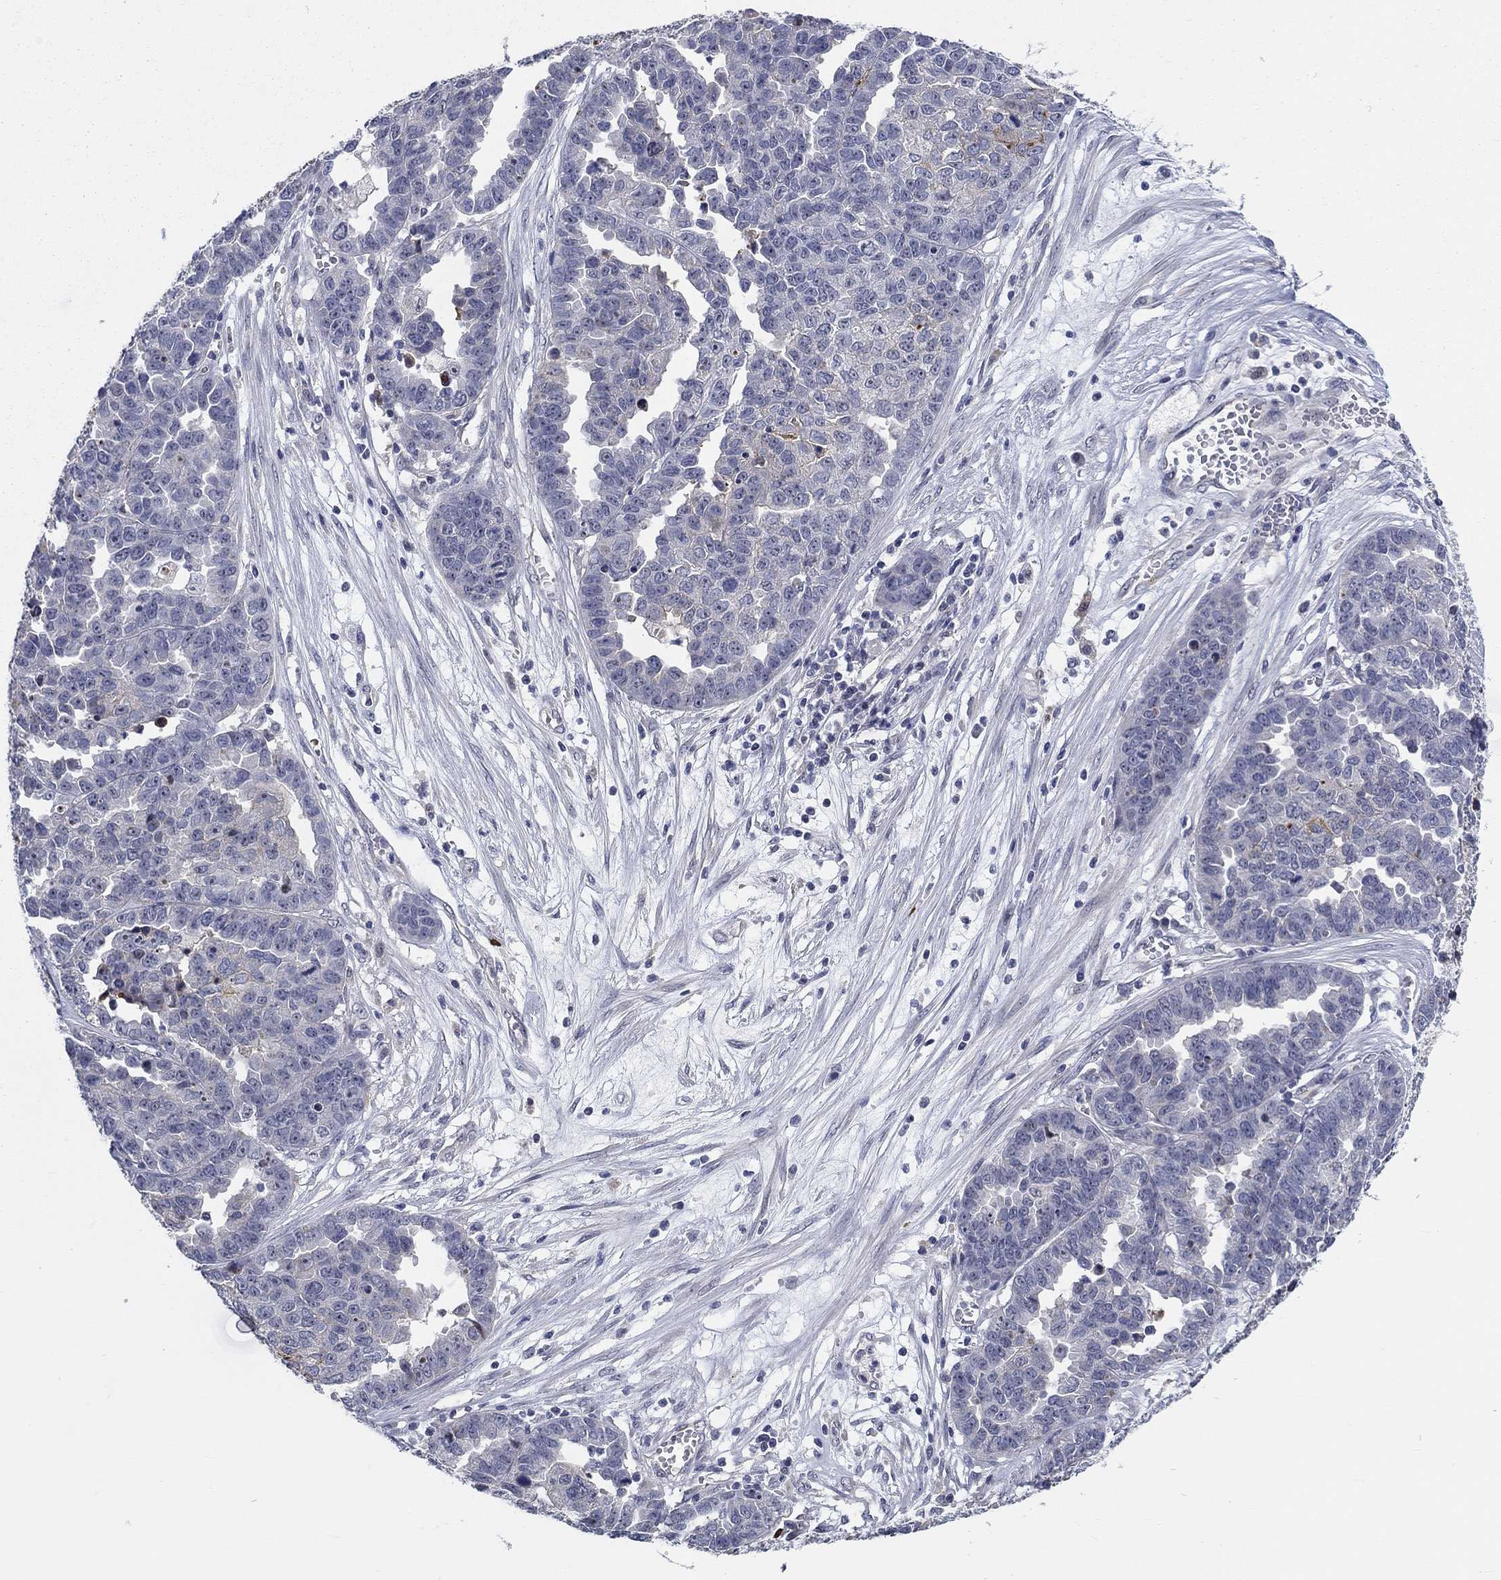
{"staining": {"intensity": "moderate", "quantity": "<25%", "location": "cytoplasmic/membranous"}, "tissue": "ovarian cancer", "cell_type": "Tumor cells", "image_type": "cancer", "snomed": [{"axis": "morphology", "description": "Cystadenocarcinoma, serous, NOS"}, {"axis": "topography", "description": "Ovary"}], "caption": "Protein staining displays moderate cytoplasmic/membranous positivity in approximately <25% of tumor cells in ovarian cancer (serous cystadenocarcinoma).", "gene": "SMIM18", "patient": {"sex": "female", "age": 87}}